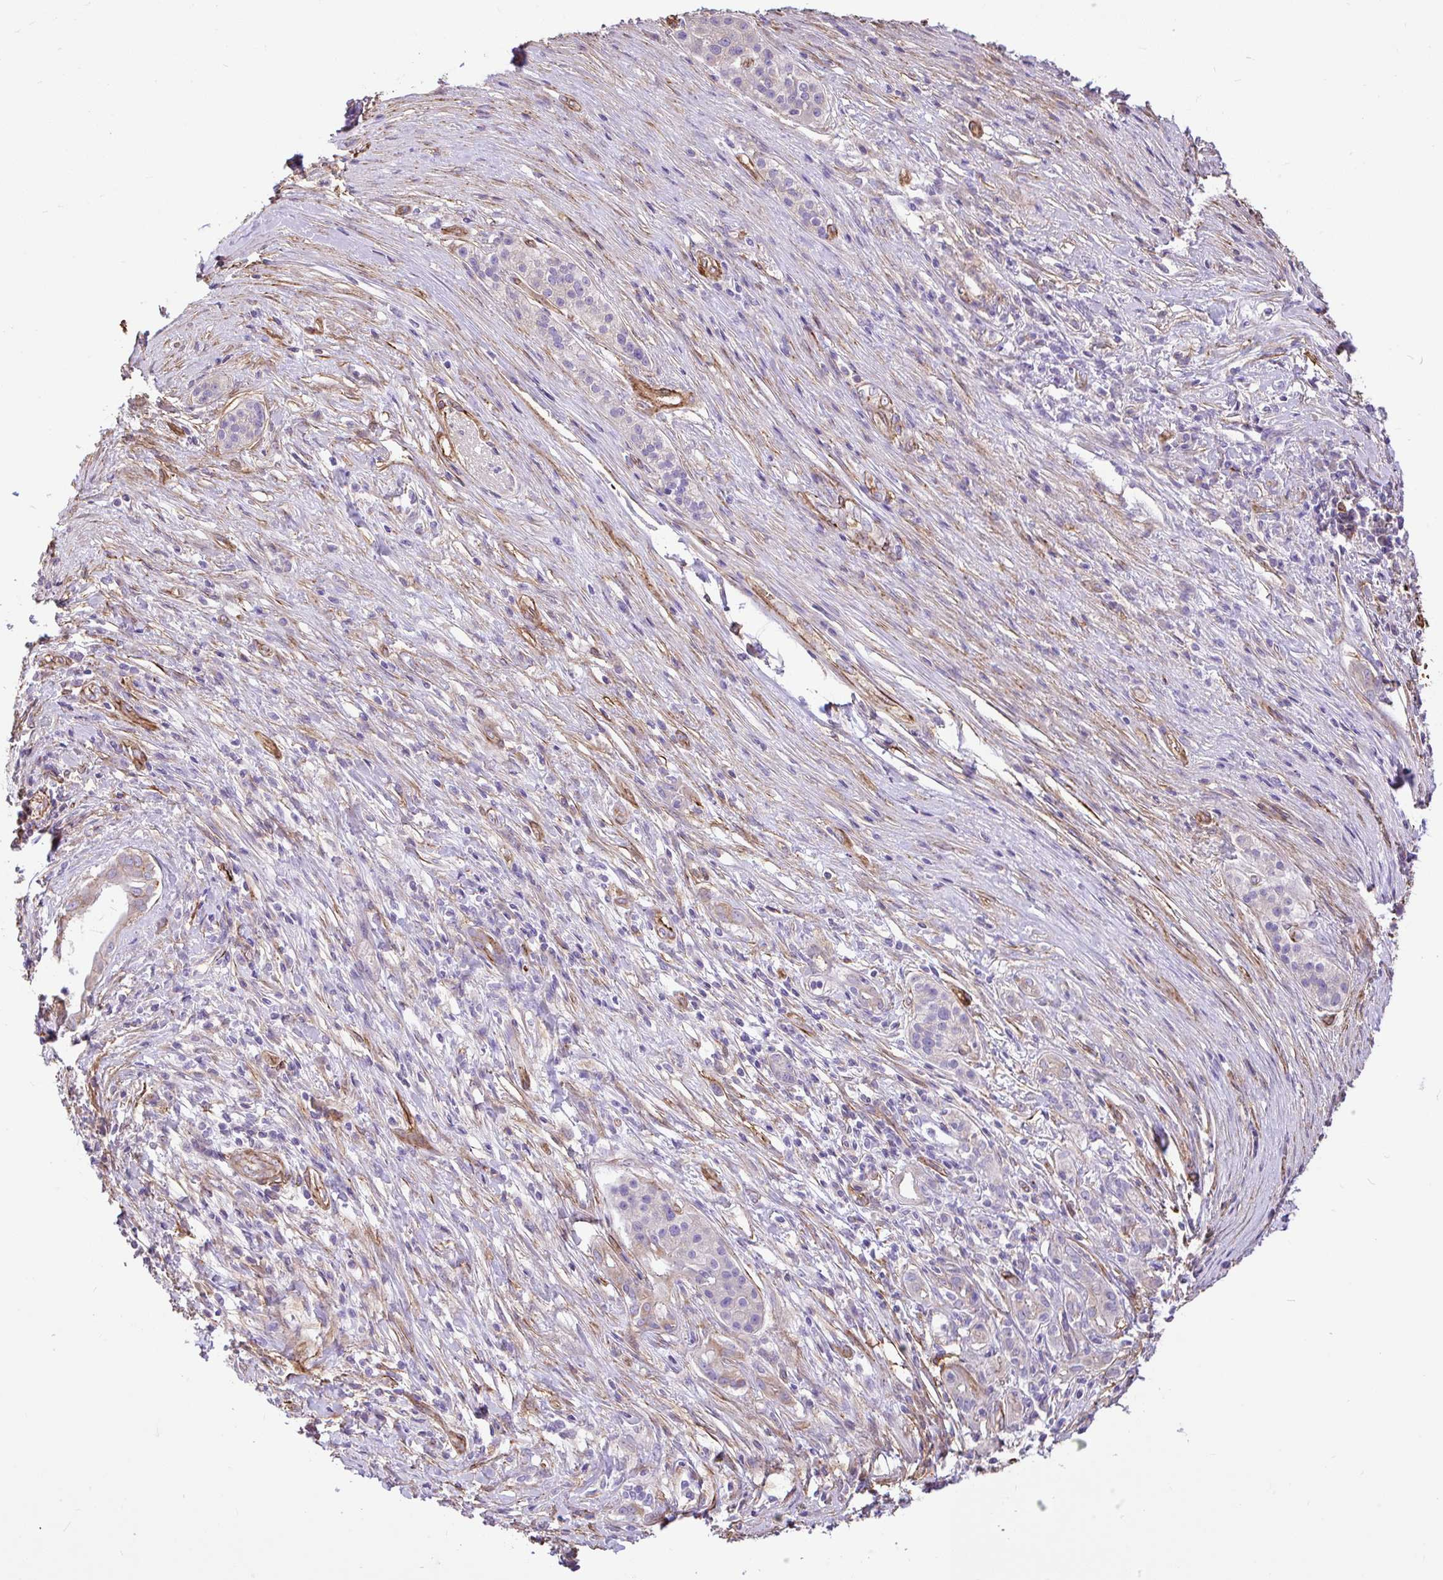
{"staining": {"intensity": "negative", "quantity": "none", "location": "none"}, "tissue": "pancreatic cancer", "cell_type": "Tumor cells", "image_type": "cancer", "snomed": [{"axis": "morphology", "description": "Adenocarcinoma, NOS"}, {"axis": "topography", "description": "Pancreas"}], "caption": "An IHC photomicrograph of adenocarcinoma (pancreatic) is shown. There is no staining in tumor cells of adenocarcinoma (pancreatic).", "gene": "PTPRK", "patient": {"sex": "male", "age": 63}}